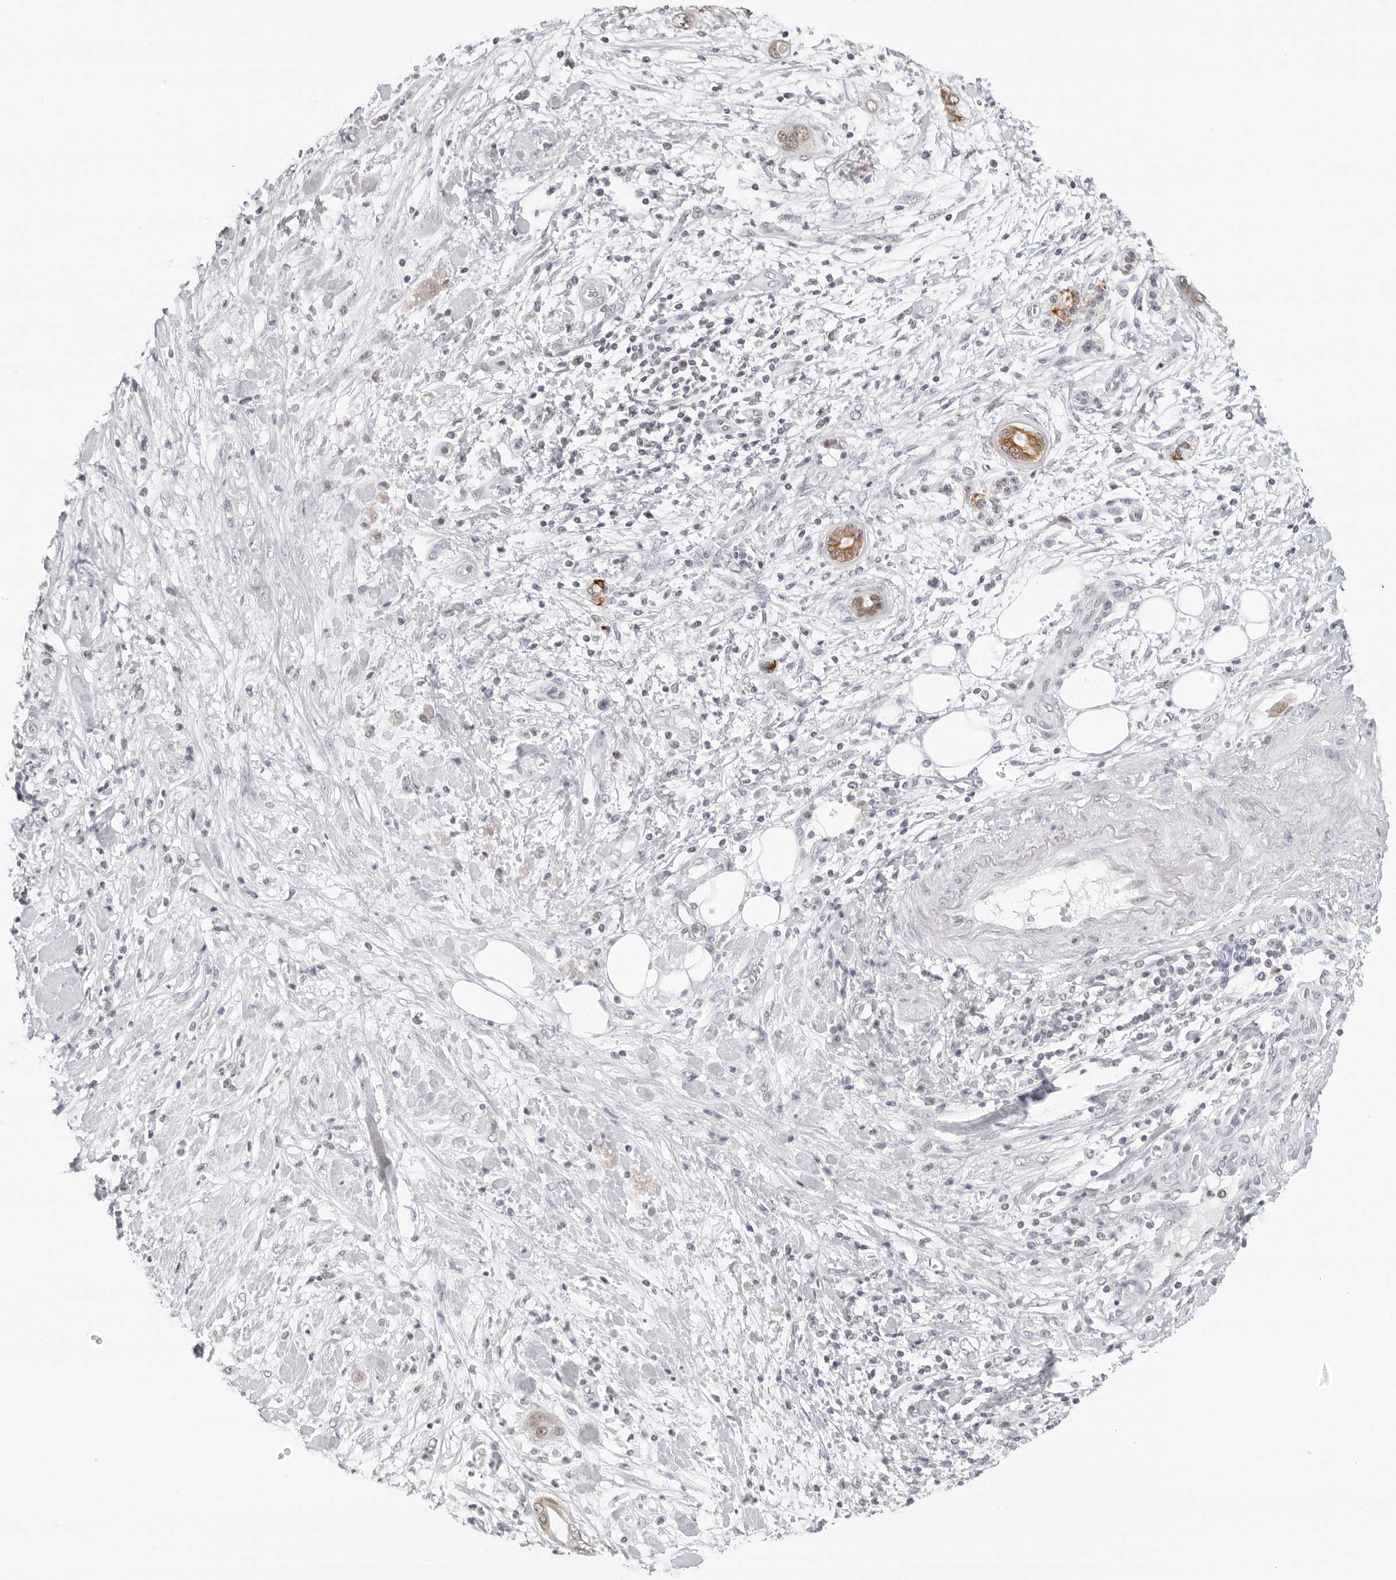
{"staining": {"intensity": "weak", "quantity": ">75%", "location": "nuclear"}, "tissue": "pancreatic cancer", "cell_type": "Tumor cells", "image_type": "cancer", "snomed": [{"axis": "morphology", "description": "Adenocarcinoma, NOS"}, {"axis": "topography", "description": "Pancreas"}], "caption": "Pancreatic cancer stained for a protein reveals weak nuclear positivity in tumor cells. The protein of interest is shown in brown color, while the nuclei are stained blue.", "gene": "FLG2", "patient": {"sex": "female", "age": 78}}